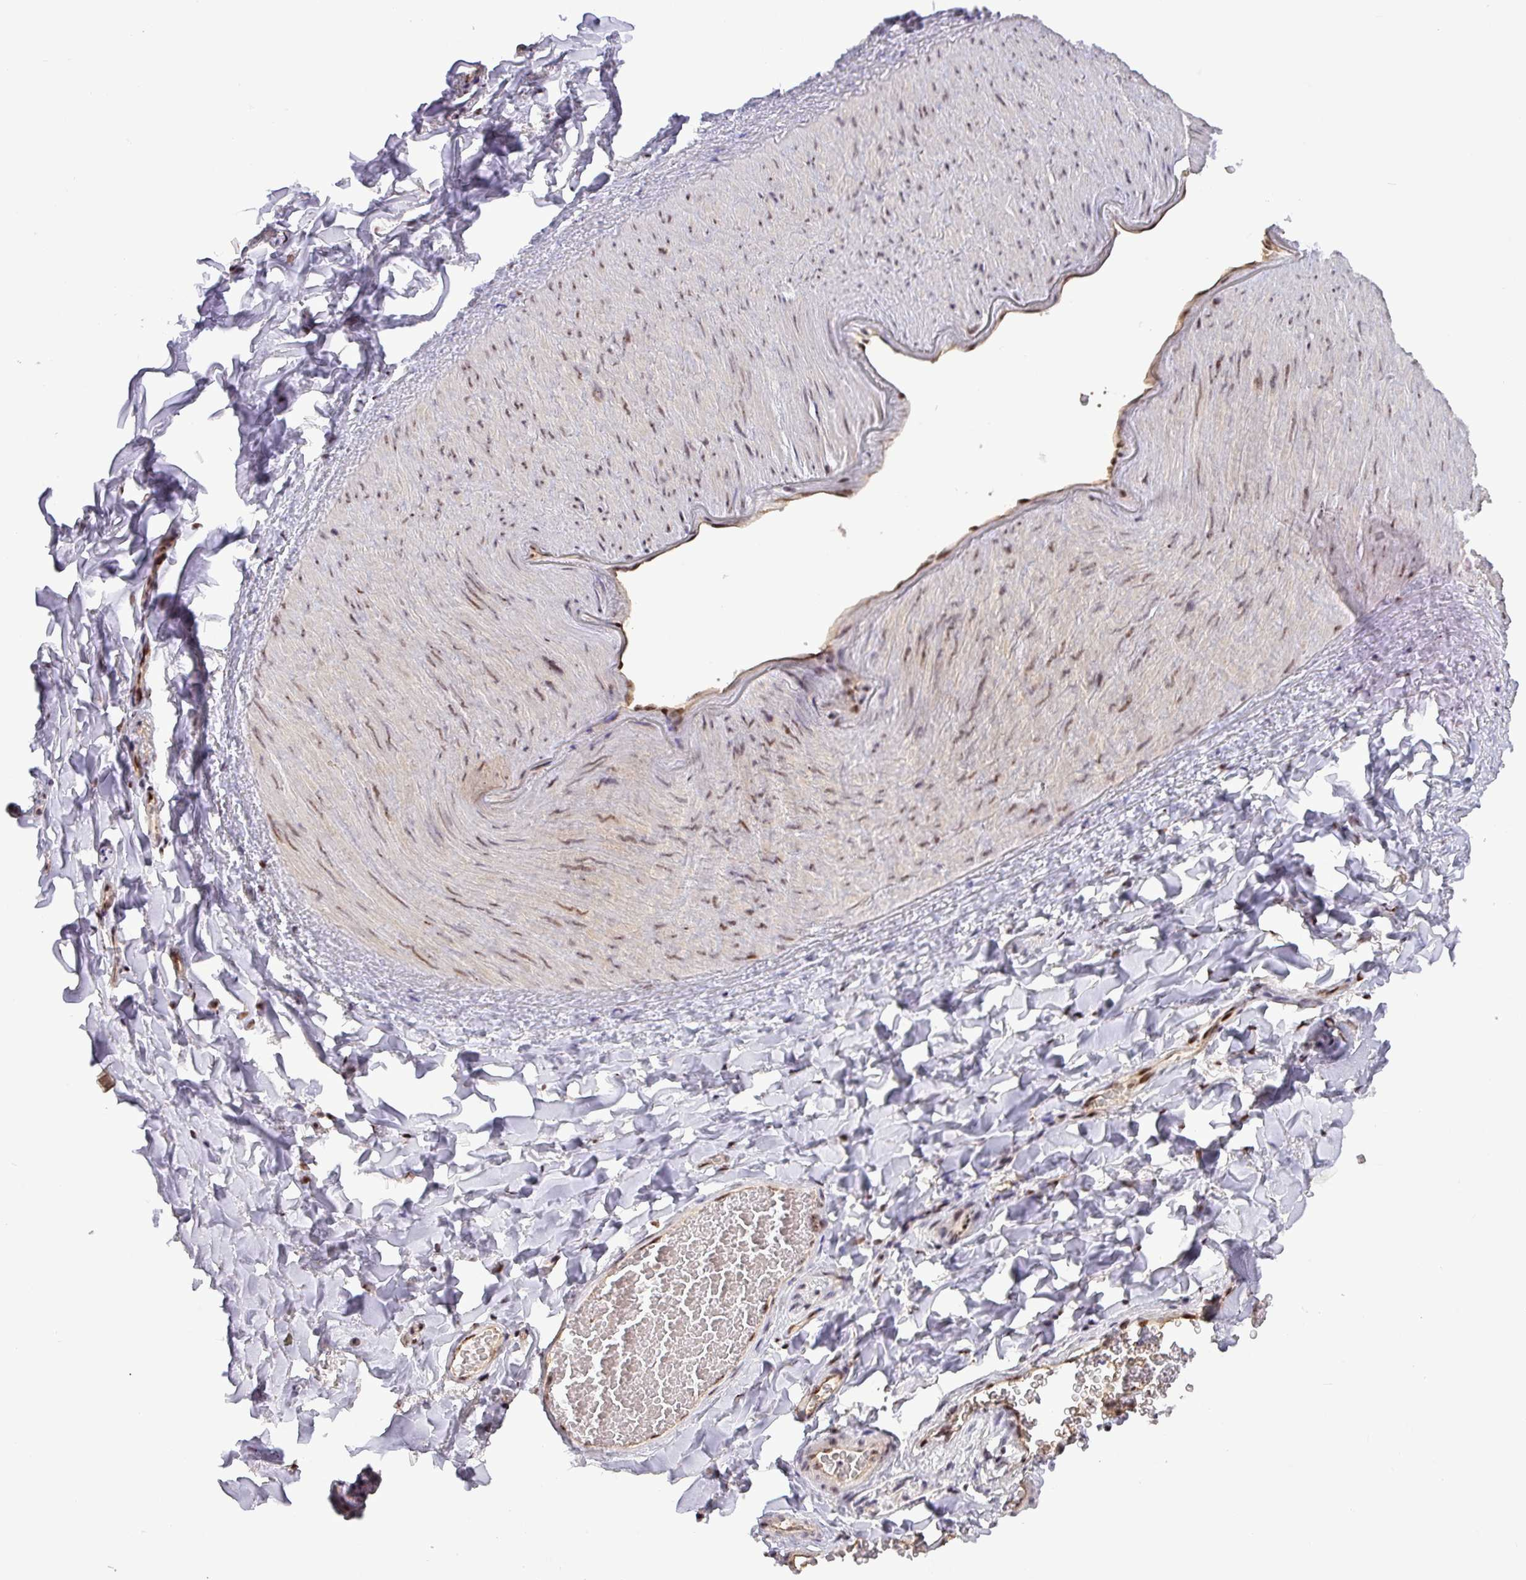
{"staining": {"intensity": "negative", "quantity": "none", "location": "none"}, "tissue": "adipose tissue", "cell_type": "Adipocytes", "image_type": "normal", "snomed": [{"axis": "morphology", "description": "Normal tissue, NOS"}, {"axis": "morphology", "description": "Carcinoma, NOS"}, {"axis": "topography", "description": "Pancreas"}, {"axis": "topography", "description": "Peripheral nerve tissue"}], "caption": "A high-resolution histopathology image shows immunohistochemistry (IHC) staining of benign adipose tissue, which demonstrates no significant staining in adipocytes.", "gene": "RRN3", "patient": {"sex": "female", "age": 29}}